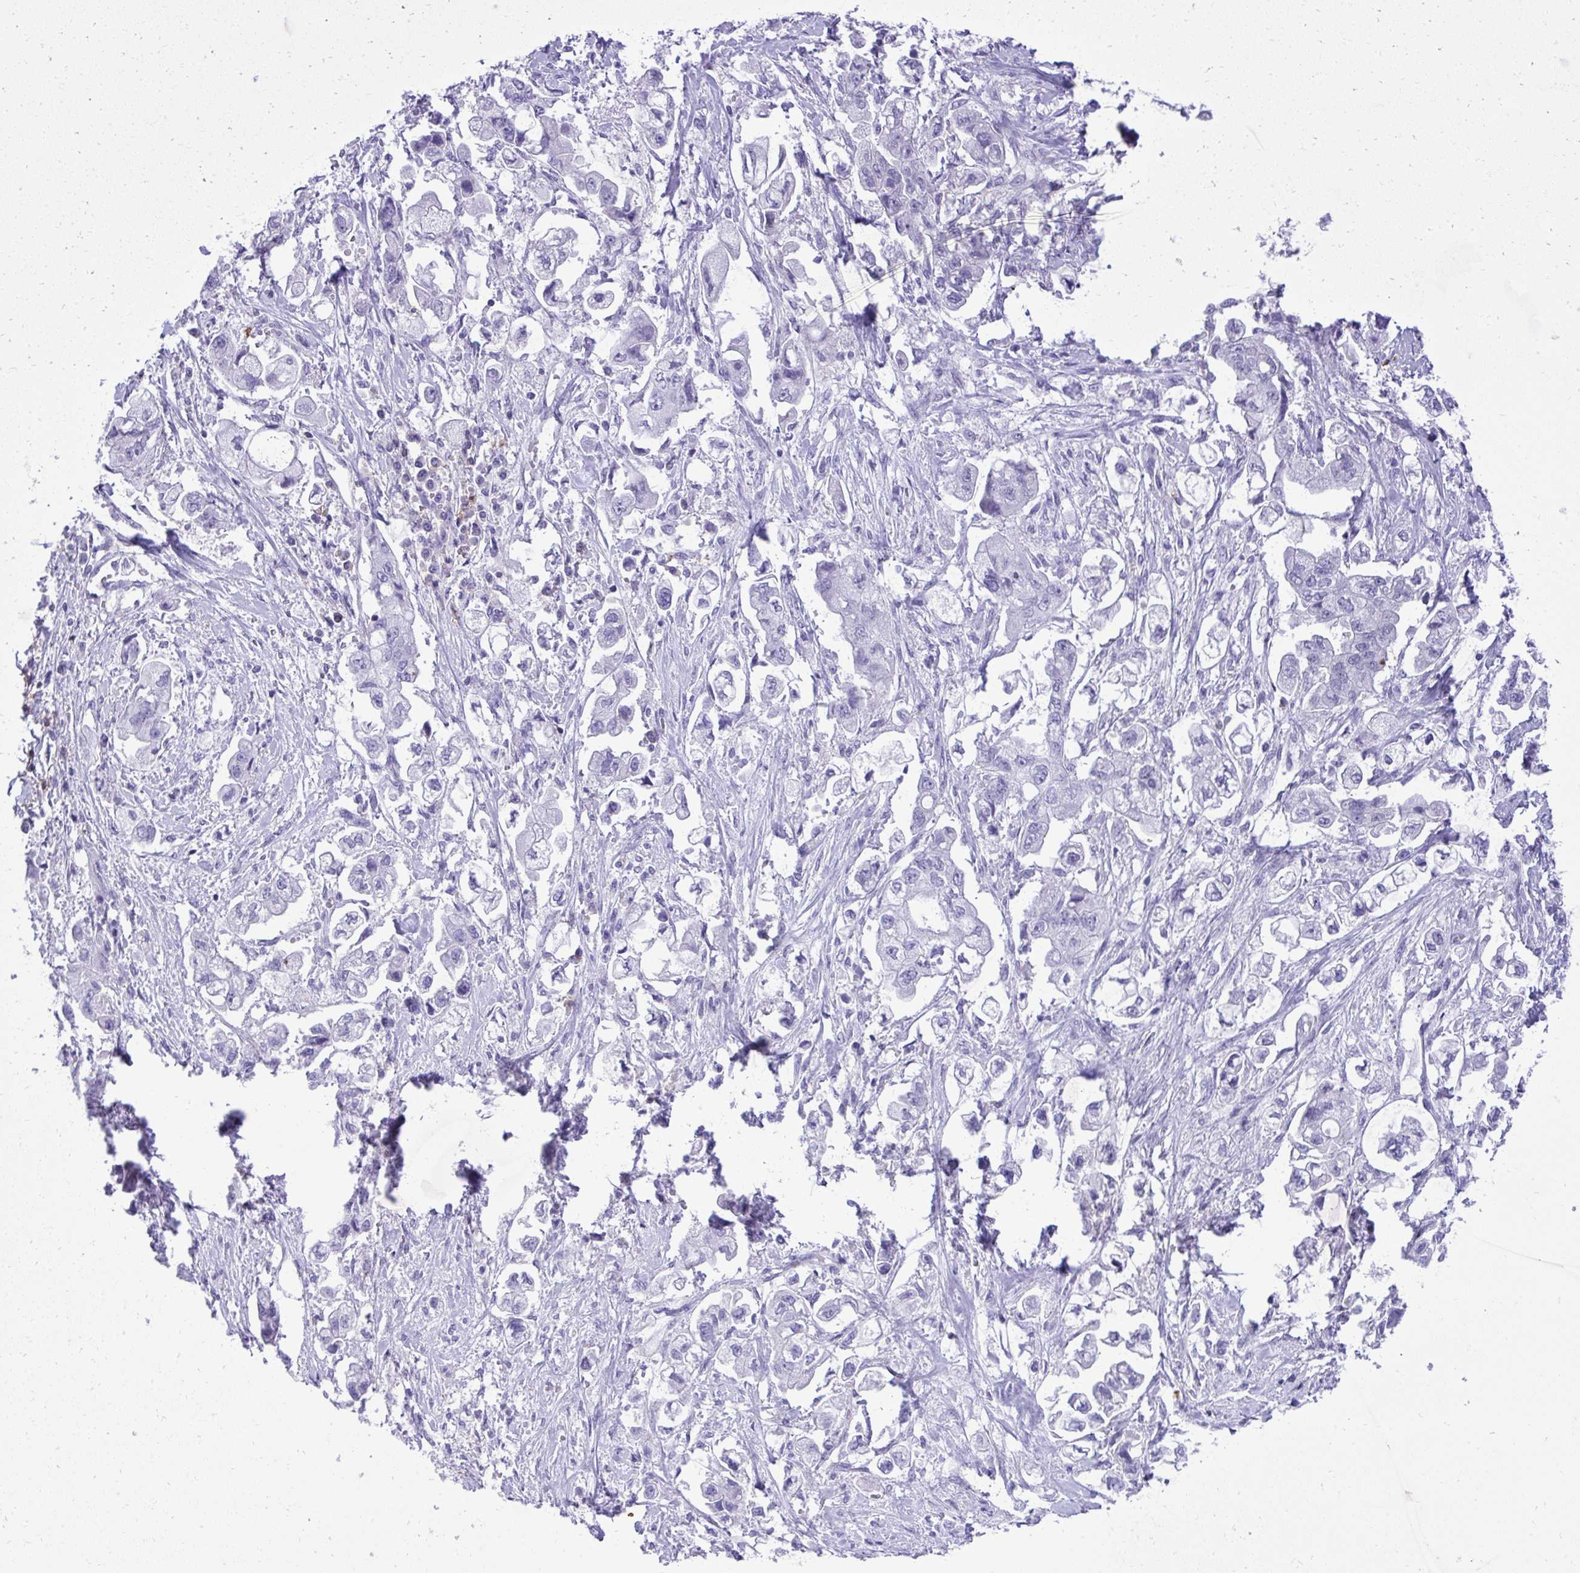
{"staining": {"intensity": "negative", "quantity": "none", "location": "none"}, "tissue": "stomach cancer", "cell_type": "Tumor cells", "image_type": "cancer", "snomed": [{"axis": "morphology", "description": "Adenocarcinoma, NOS"}, {"axis": "topography", "description": "Stomach"}], "caption": "This is a image of immunohistochemistry (IHC) staining of adenocarcinoma (stomach), which shows no positivity in tumor cells. Nuclei are stained in blue.", "gene": "PITPNM3", "patient": {"sex": "male", "age": 62}}